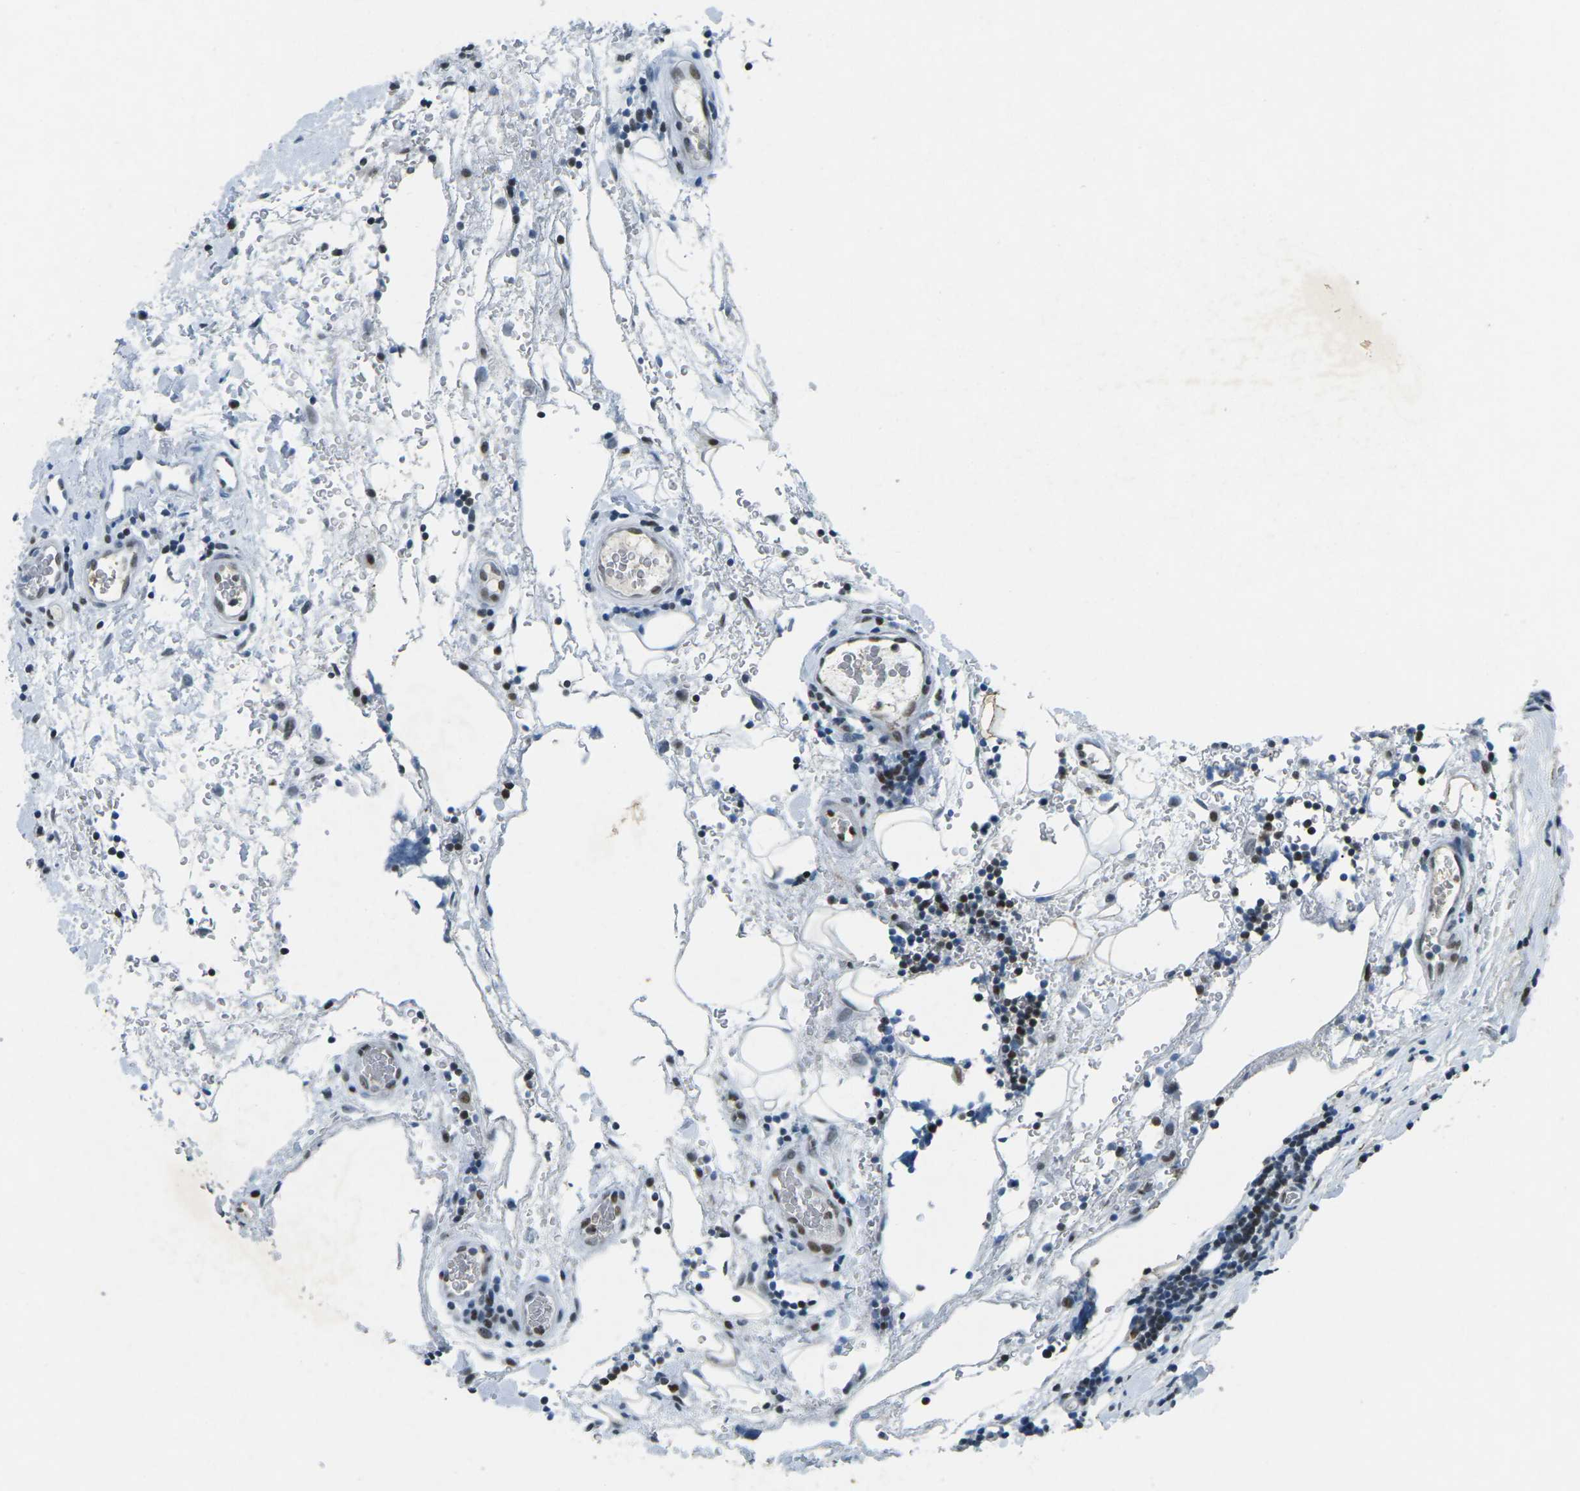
{"staining": {"intensity": "strong", "quantity": ">75%", "location": "nuclear"}, "tissue": "lymphoma", "cell_type": "Tumor cells", "image_type": "cancer", "snomed": [{"axis": "morphology", "description": "Malignant lymphoma, non-Hodgkin's type, Low grade"}, {"axis": "topography", "description": "Lymph node"}], "caption": "The photomicrograph displays immunohistochemical staining of low-grade malignant lymphoma, non-Hodgkin's type. There is strong nuclear staining is appreciated in about >75% of tumor cells.", "gene": "RB1", "patient": {"sex": "male", "age": 83}}